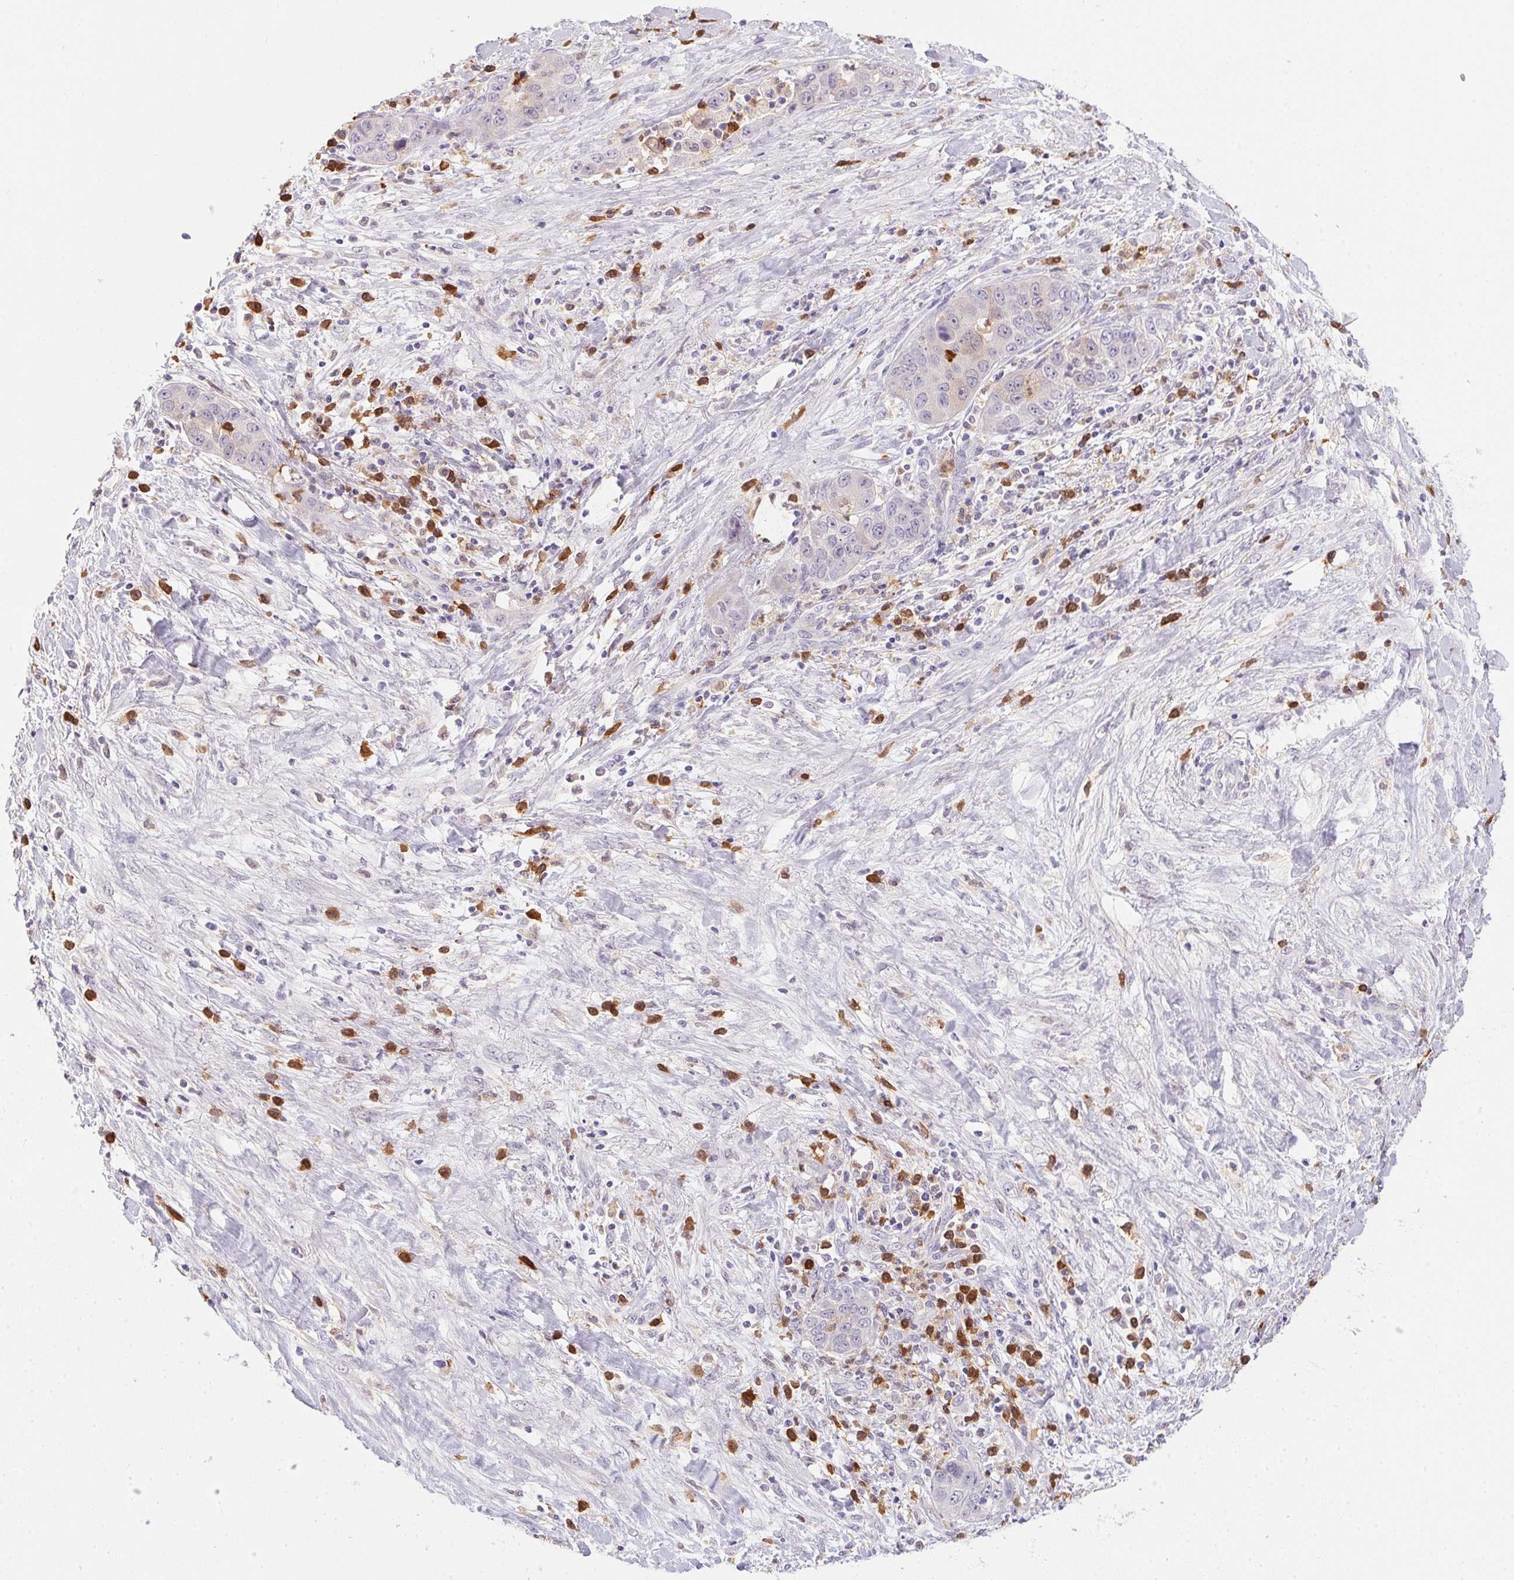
{"staining": {"intensity": "negative", "quantity": "none", "location": "none"}, "tissue": "liver cancer", "cell_type": "Tumor cells", "image_type": "cancer", "snomed": [{"axis": "morphology", "description": "Cholangiocarcinoma"}, {"axis": "topography", "description": "Liver"}], "caption": "Protein analysis of liver cancer (cholangiocarcinoma) exhibits no significant positivity in tumor cells.", "gene": "DNAJC5G", "patient": {"sex": "female", "age": 52}}